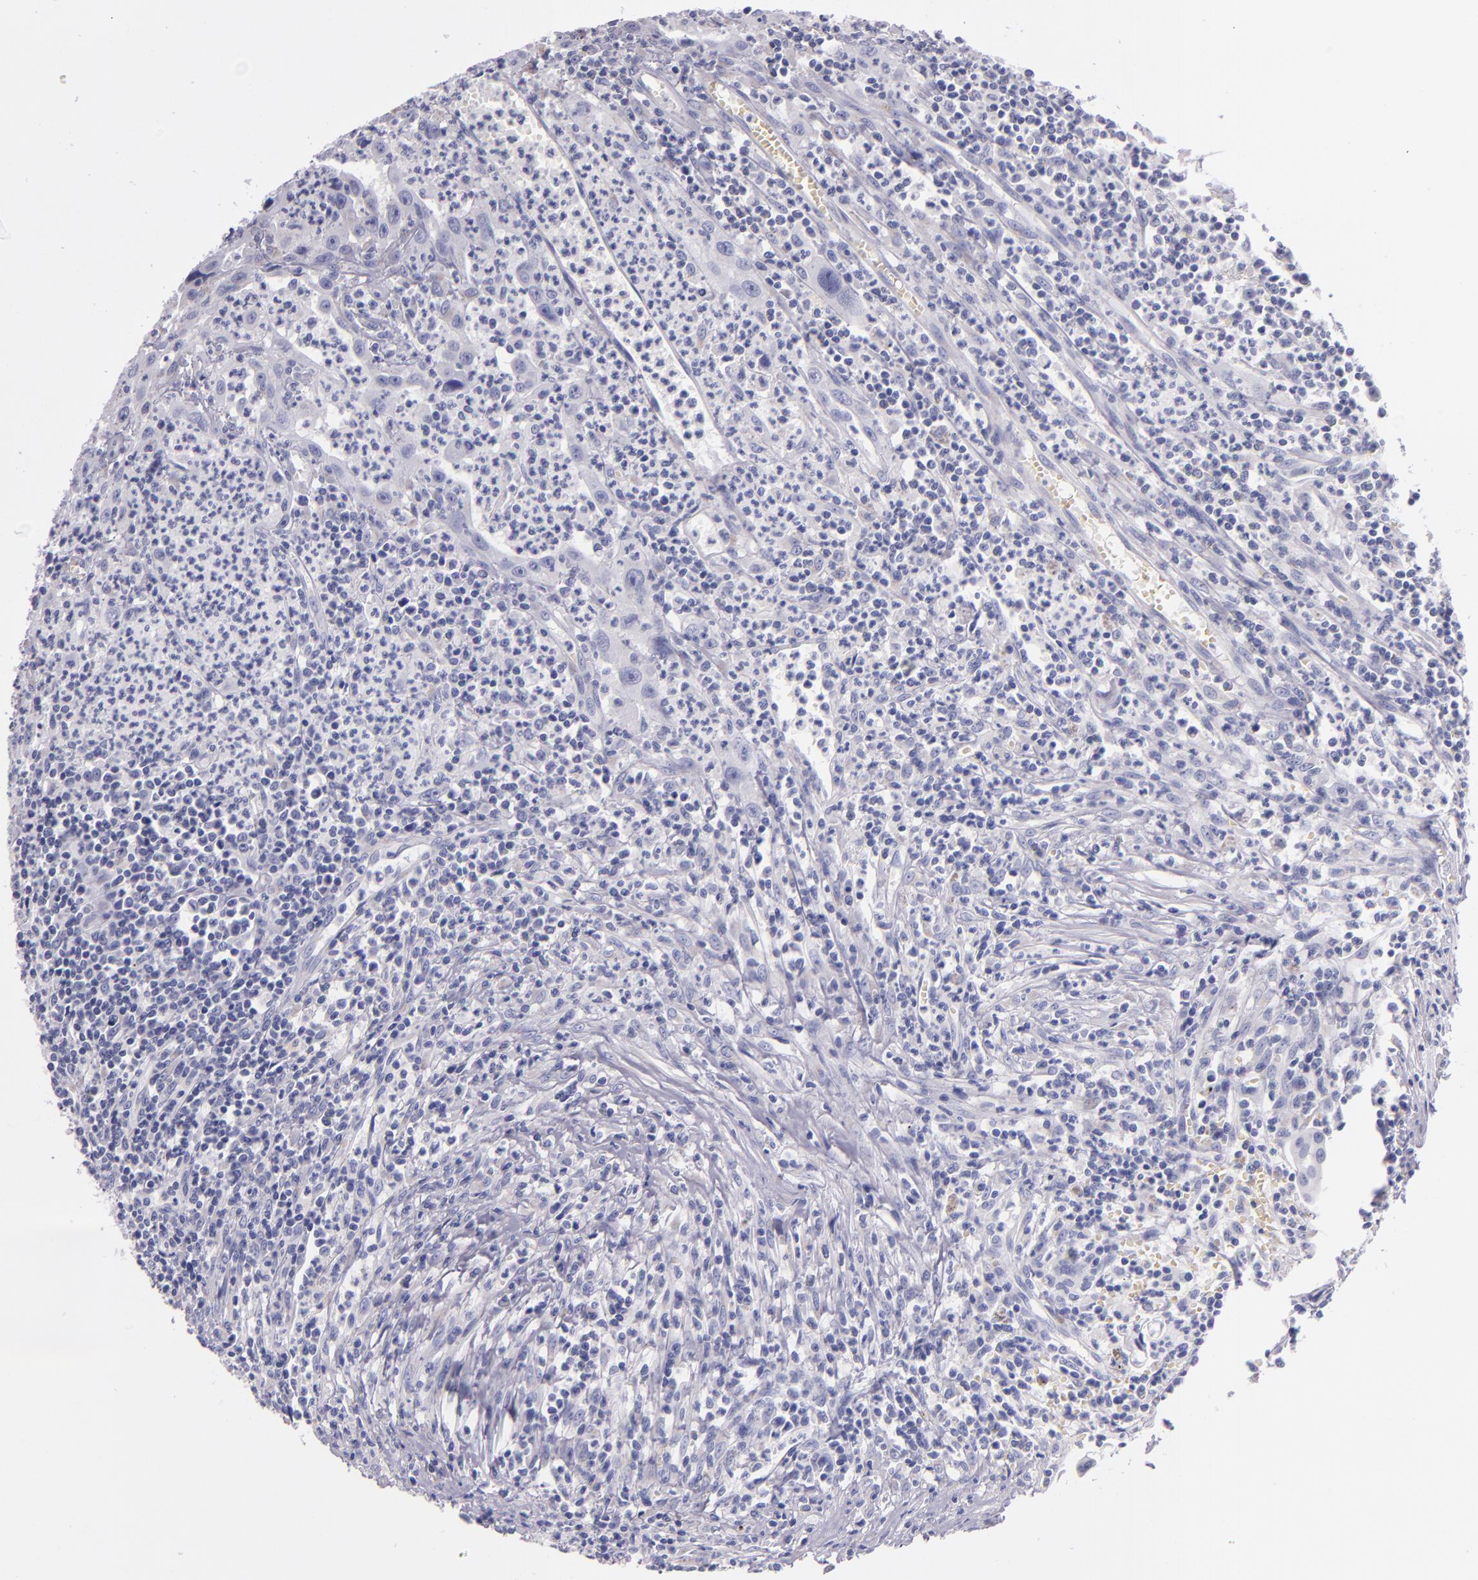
{"staining": {"intensity": "negative", "quantity": "none", "location": "none"}, "tissue": "urothelial cancer", "cell_type": "Tumor cells", "image_type": "cancer", "snomed": [{"axis": "morphology", "description": "Urothelial carcinoma, High grade"}, {"axis": "topography", "description": "Urinary bladder"}], "caption": "Immunohistochemical staining of human urothelial carcinoma (high-grade) exhibits no significant expression in tumor cells.", "gene": "MUC5AC", "patient": {"sex": "male", "age": 66}}